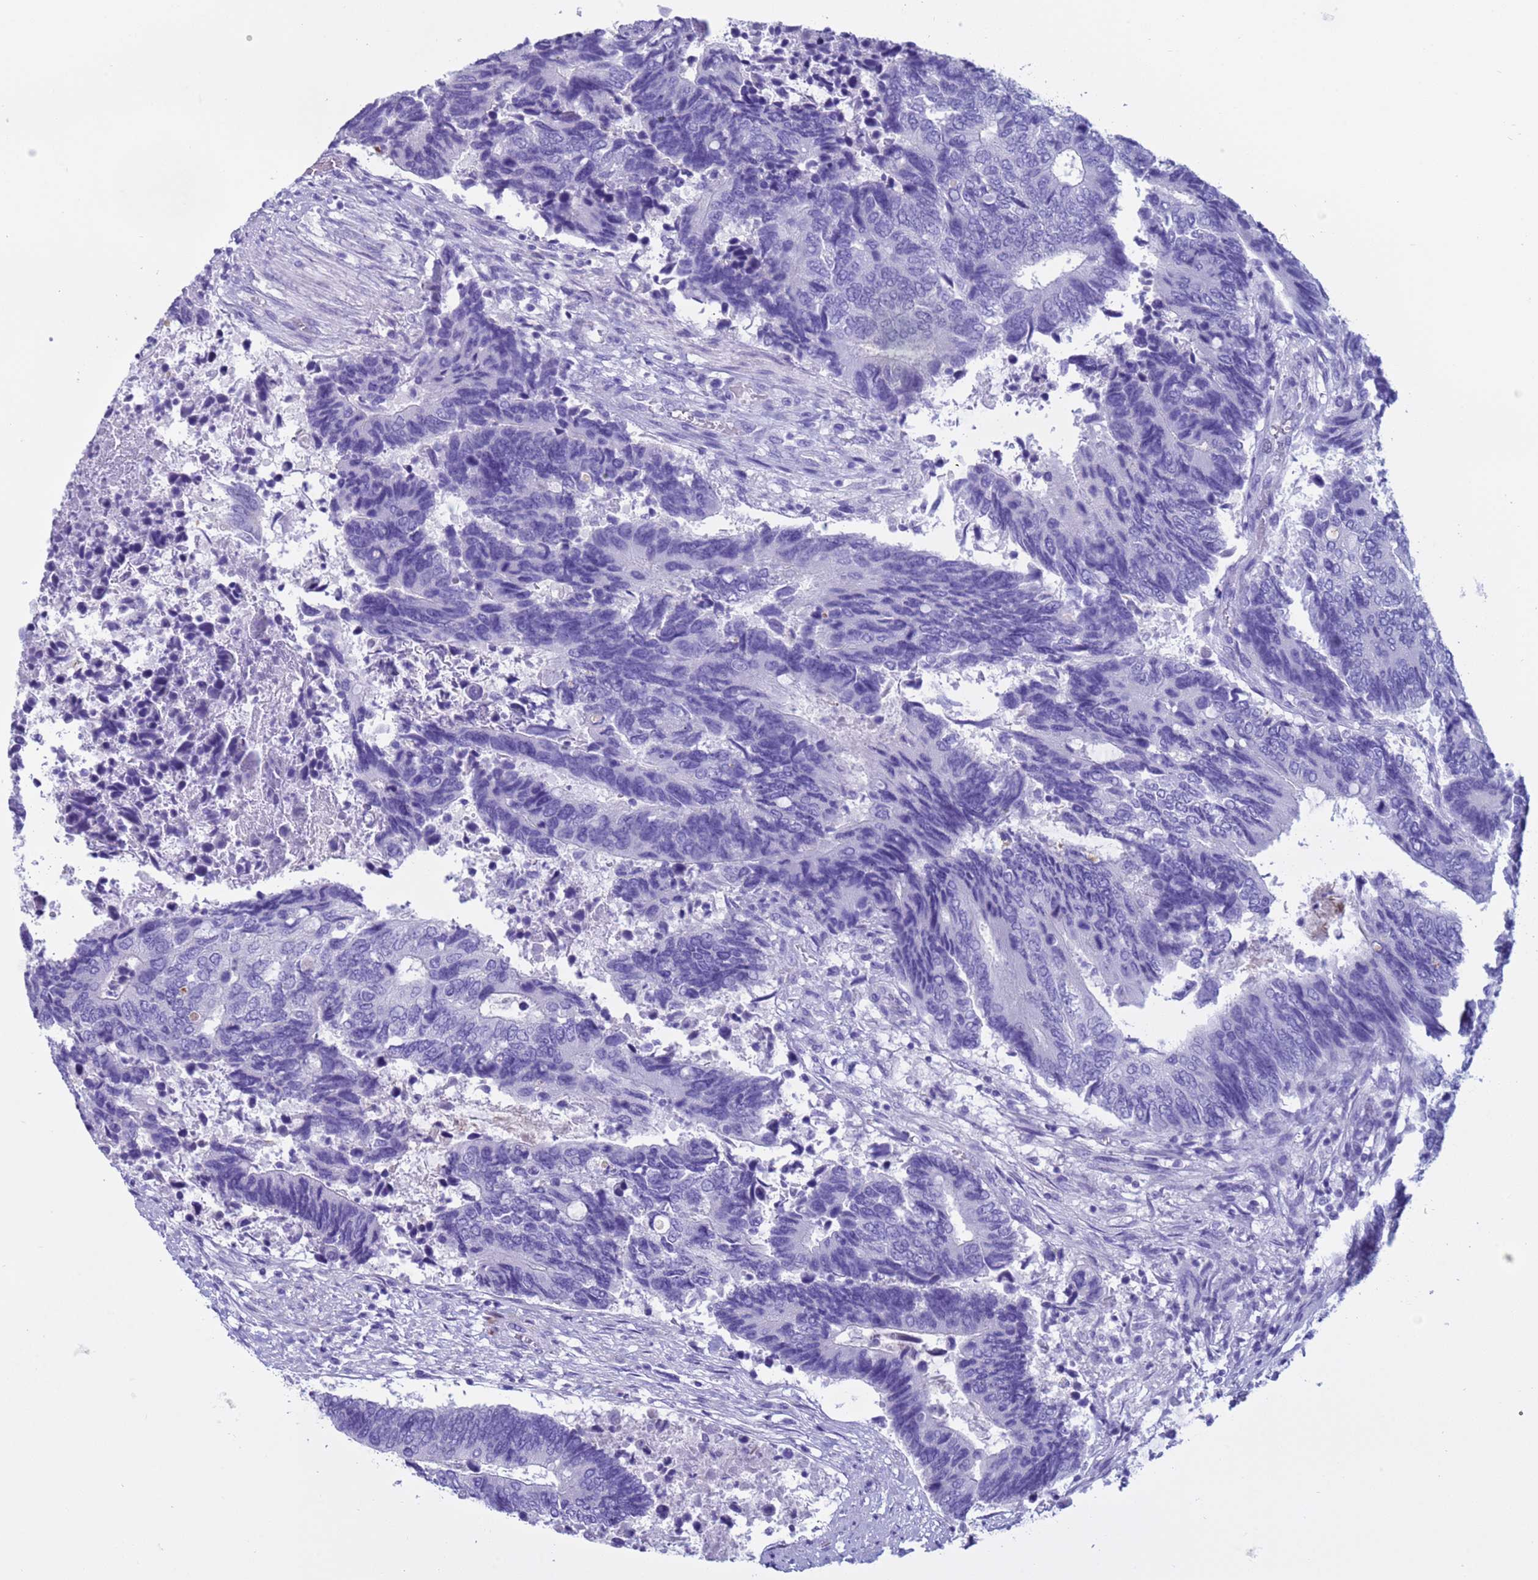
{"staining": {"intensity": "negative", "quantity": "none", "location": "none"}, "tissue": "colorectal cancer", "cell_type": "Tumor cells", "image_type": "cancer", "snomed": [{"axis": "morphology", "description": "Adenocarcinoma, NOS"}, {"axis": "topography", "description": "Colon"}], "caption": "Tumor cells show no significant expression in colorectal cancer (adenocarcinoma). (DAB IHC visualized using brightfield microscopy, high magnification).", "gene": "CST4", "patient": {"sex": "male", "age": 87}}